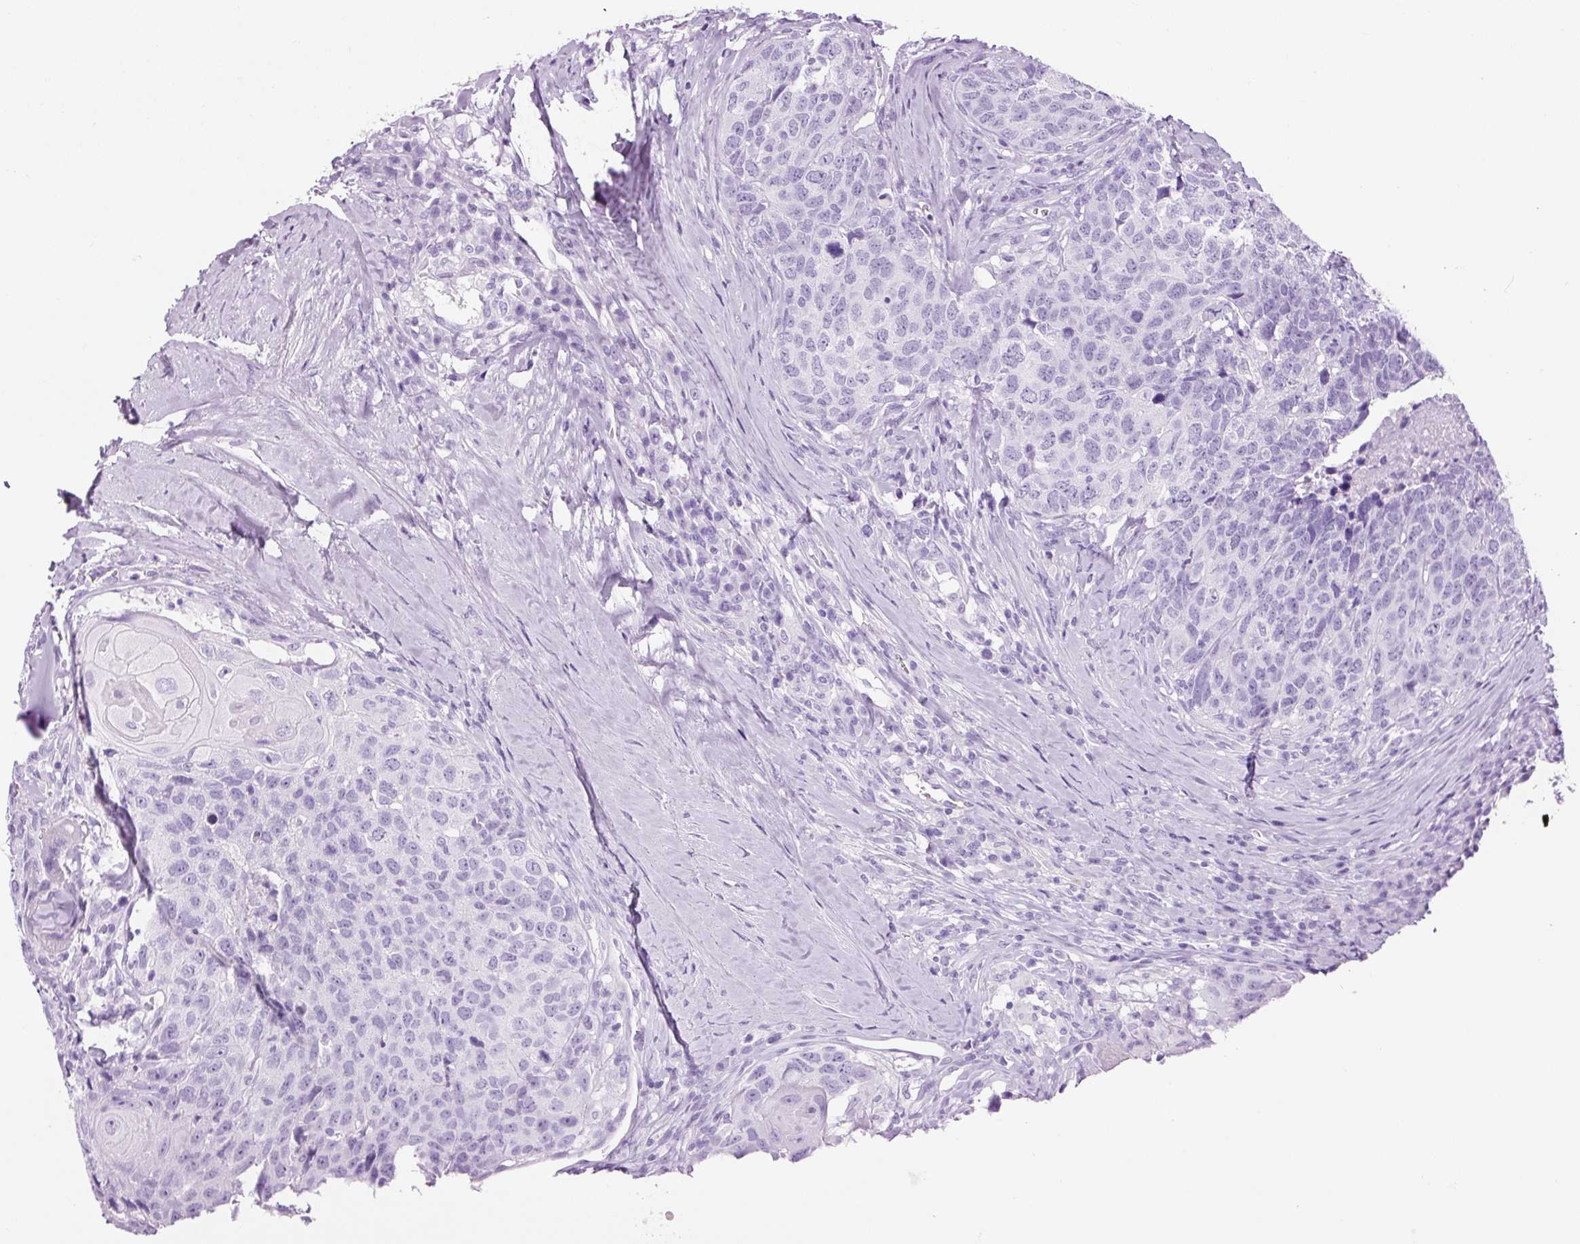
{"staining": {"intensity": "negative", "quantity": "none", "location": "none"}, "tissue": "head and neck cancer", "cell_type": "Tumor cells", "image_type": "cancer", "snomed": [{"axis": "morphology", "description": "Squamous cell carcinoma, NOS"}, {"axis": "topography", "description": "Head-Neck"}], "caption": "IHC photomicrograph of human squamous cell carcinoma (head and neck) stained for a protein (brown), which shows no expression in tumor cells.", "gene": "ADSS1", "patient": {"sex": "male", "age": 66}}